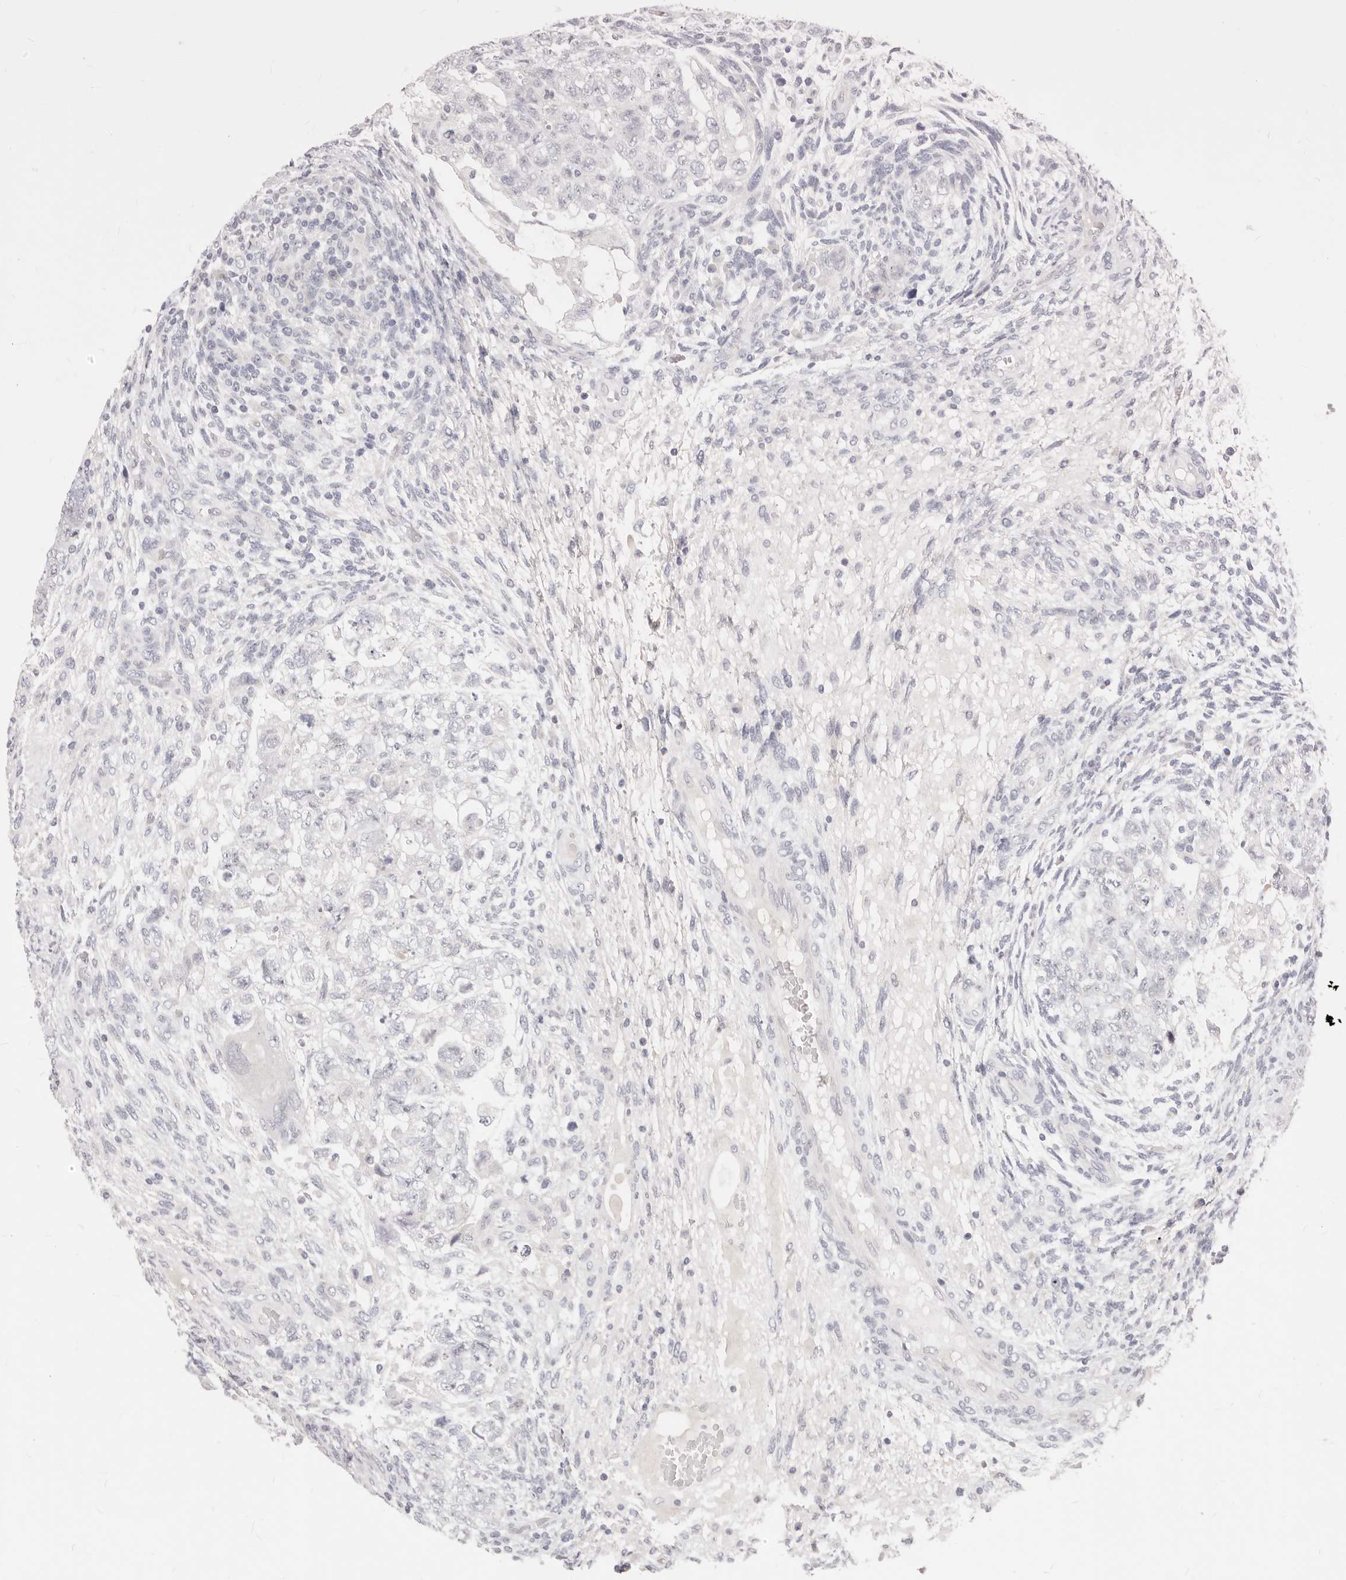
{"staining": {"intensity": "negative", "quantity": "none", "location": "none"}, "tissue": "testis cancer", "cell_type": "Tumor cells", "image_type": "cancer", "snomed": [{"axis": "morphology", "description": "Carcinoma, Embryonal, NOS"}, {"axis": "topography", "description": "Testis"}], "caption": "IHC micrograph of testis cancer (embryonal carcinoma) stained for a protein (brown), which reveals no positivity in tumor cells. (DAB (3,3'-diaminobenzidine) immunohistochemistry (IHC), high magnification).", "gene": "ASCL1", "patient": {"sex": "male", "age": 36}}